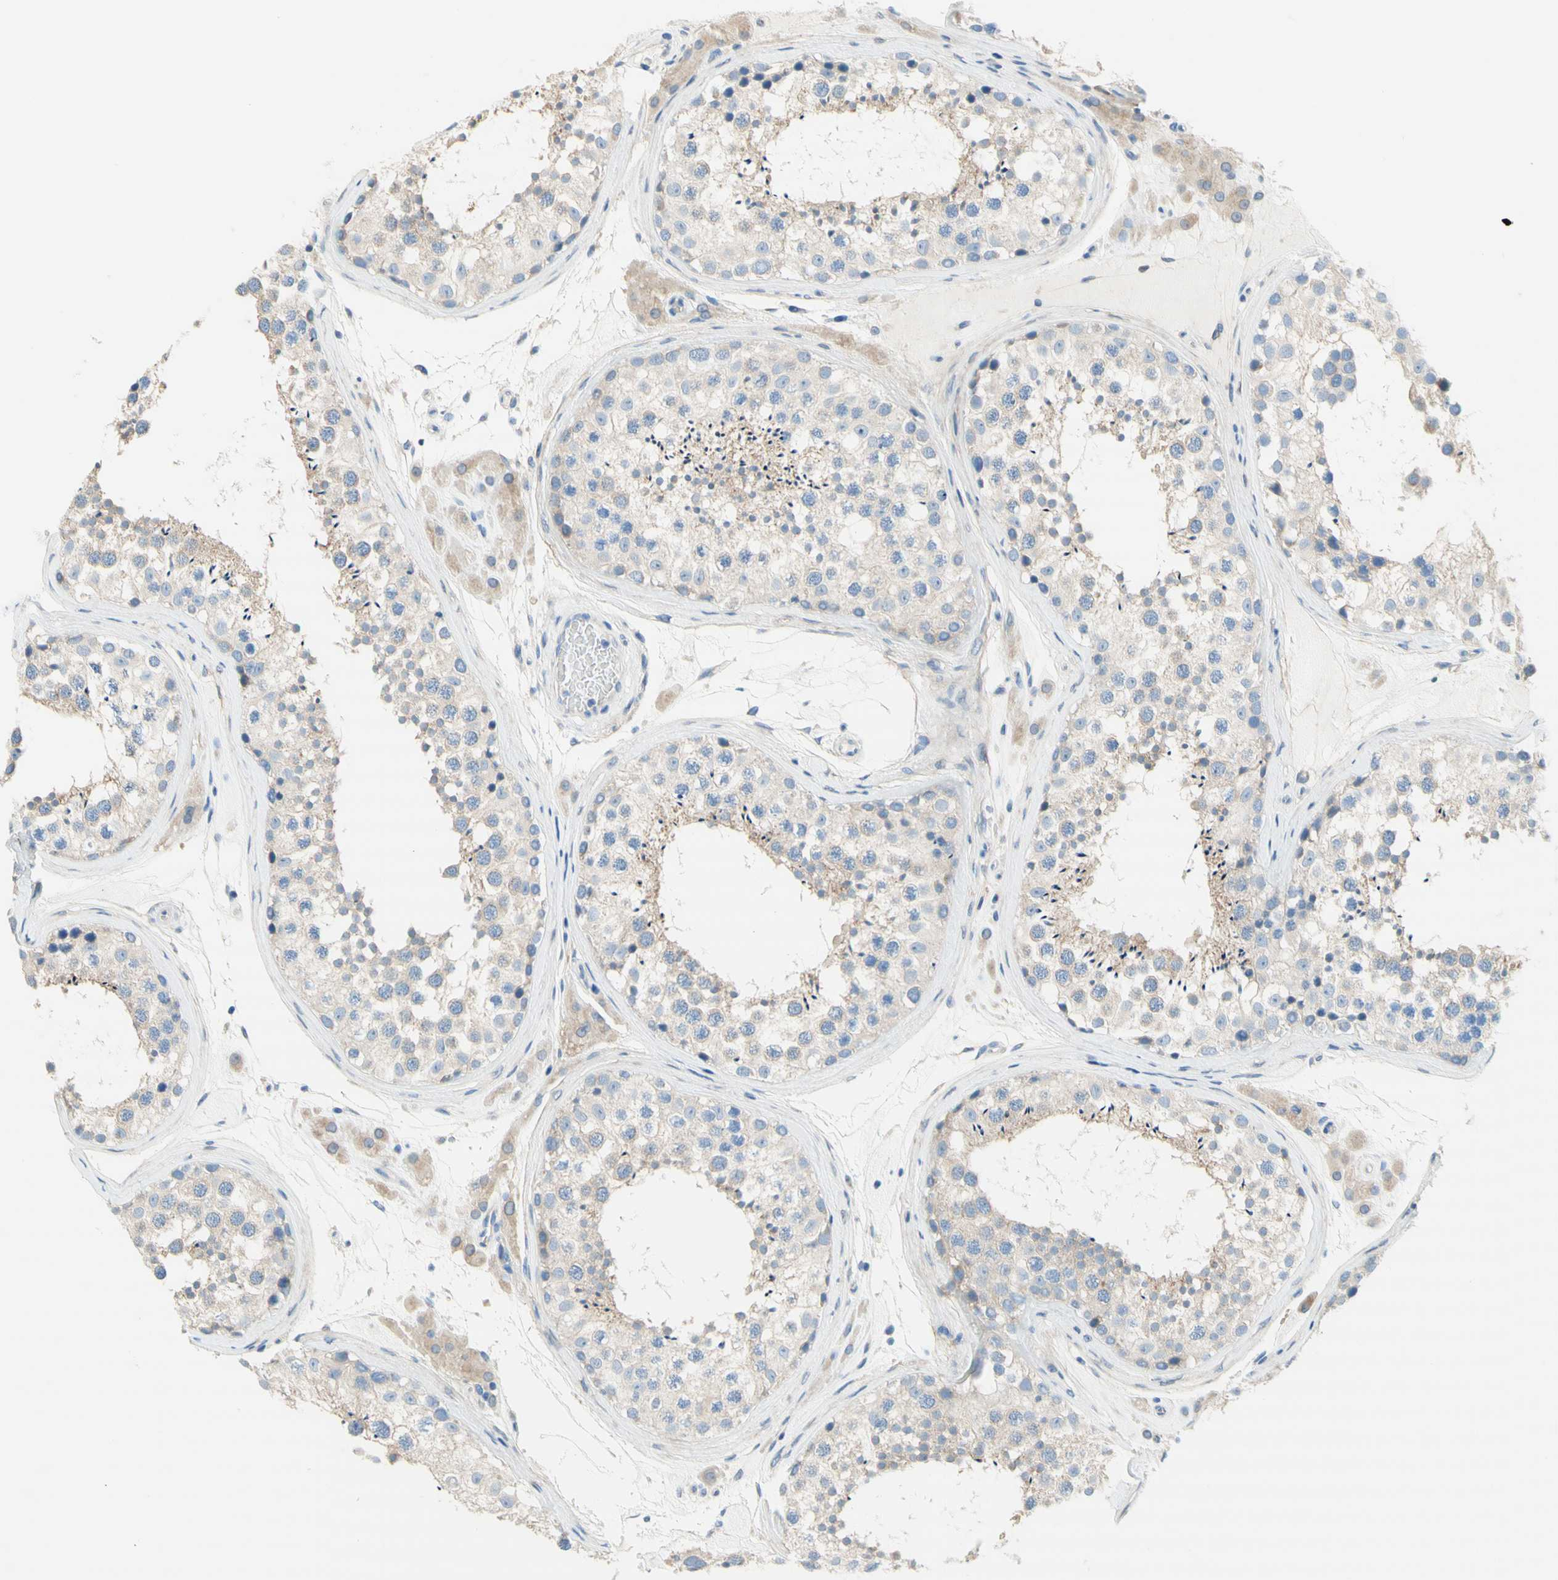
{"staining": {"intensity": "weak", "quantity": ">75%", "location": "cytoplasmic/membranous"}, "tissue": "testis", "cell_type": "Cells in seminiferous ducts", "image_type": "normal", "snomed": [{"axis": "morphology", "description": "Normal tissue, NOS"}, {"axis": "topography", "description": "Testis"}], "caption": "Protein analysis of normal testis shows weak cytoplasmic/membranous positivity in about >75% of cells in seminiferous ducts. The protein is shown in brown color, while the nuclei are stained blue.", "gene": "F3", "patient": {"sex": "male", "age": 46}}